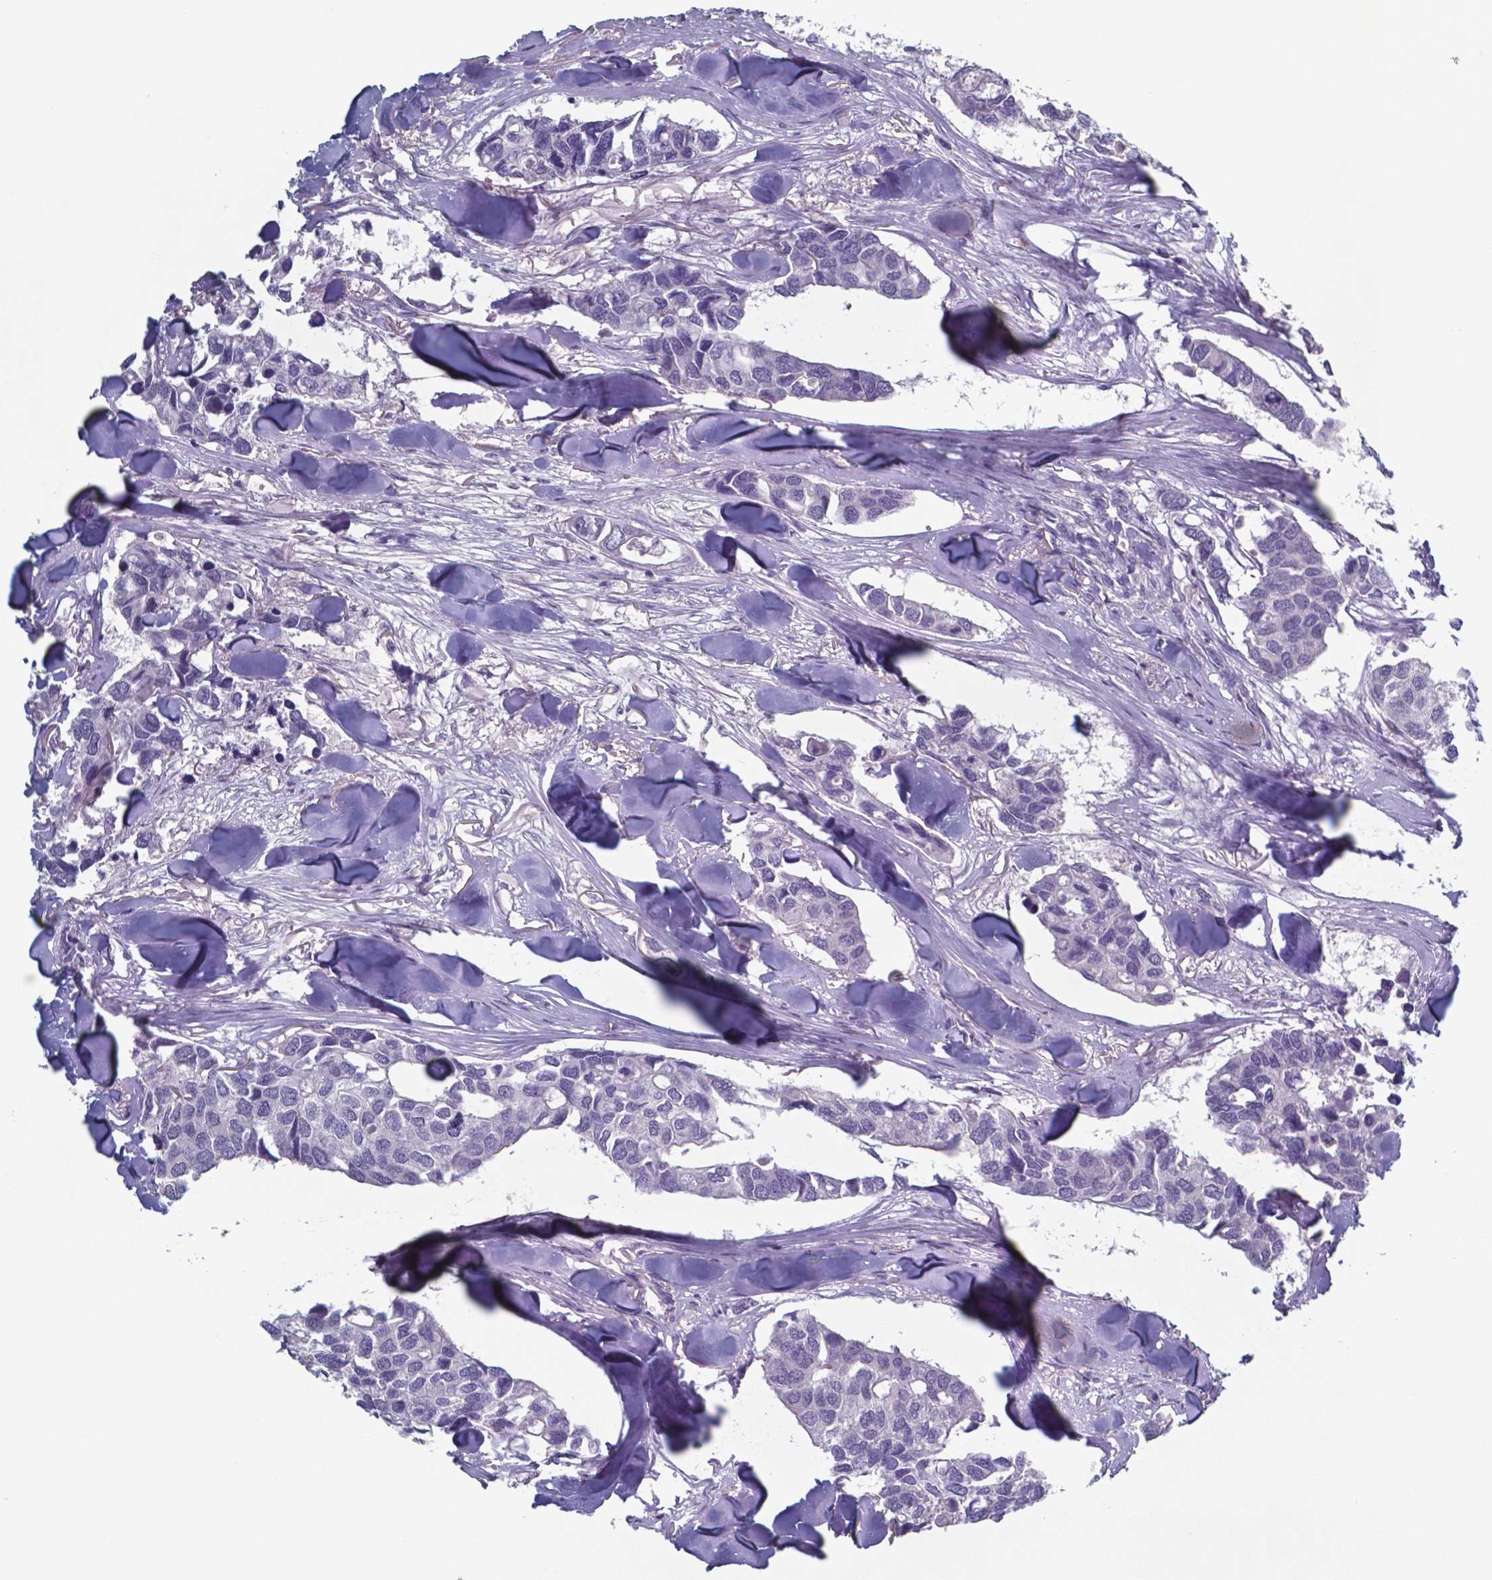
{"staining": {"intensity": "negative", "quantity": "none", "location": "none"}, "tissue": "breast cancer", "cell_type": "Tumor cells", "image_type": "cancer", "snomed": [{"axis": "morphology", "description": "Duct carcinoma"}, {"axis": "topography", "description": "Breast"}], "caption": "This is an immunohistochemistry (IHC) micrograph of breast intraductal carcinoma. There is no expression in tumor cells.", "gene": "TDP2", "patient": {"sex": "female", "age": 83}}